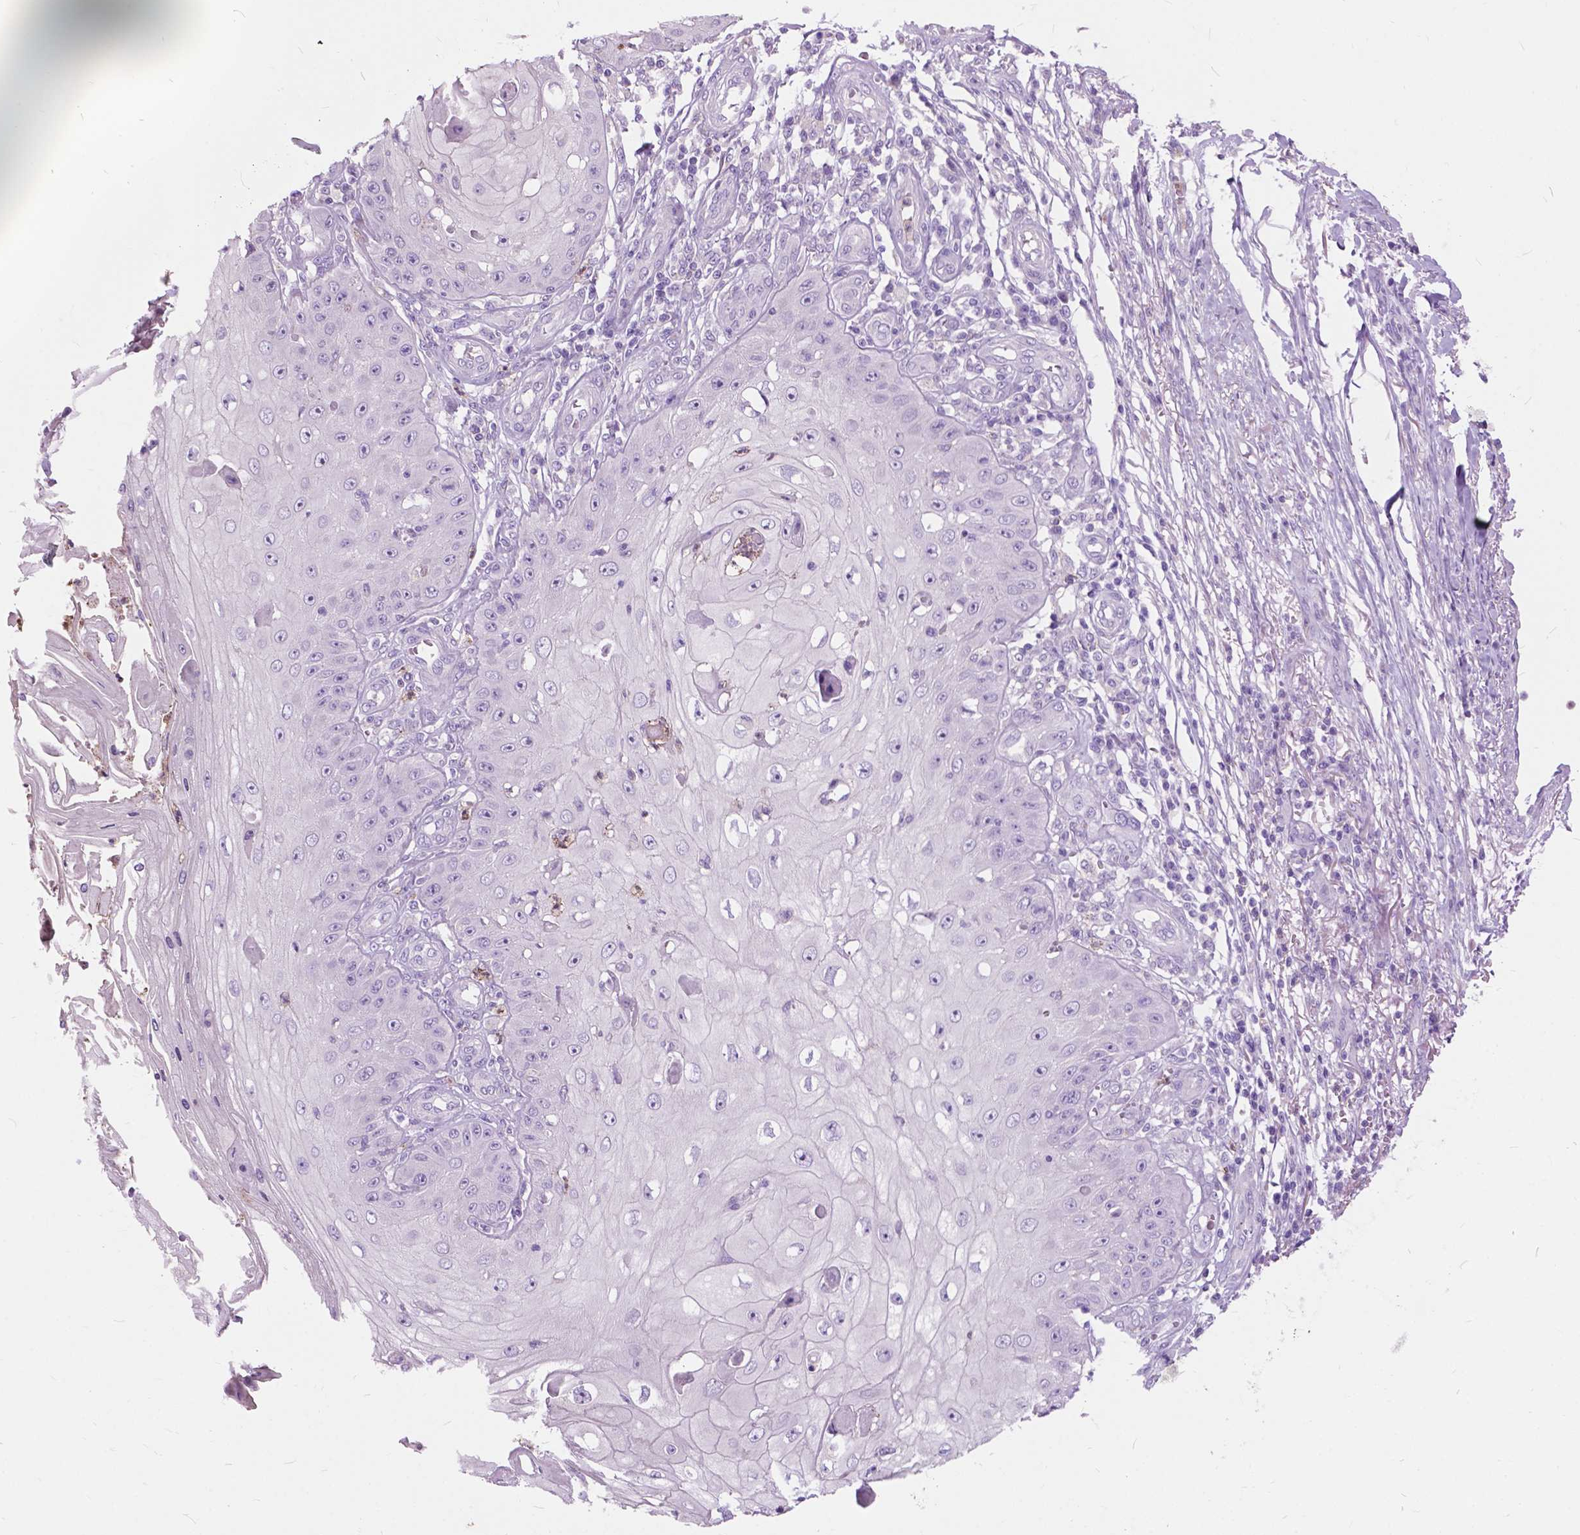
{"staining": {"intensity": "negative", "quantity": "none", "location": "none"}, "tissue": "skin cancer", "cell_type": "Tumor cells", "image_type": "cancer", "snomed": [{"axis": "morphology", "description": "Squamous cell carcinoma, NOS"}, {"axis": "topography", "description": "Skin"}], "caption": "IHC histopathology image of human skin squamous cell carcinoma stained for a protein (brown), which exhibits no positivity in tumor cells.", "gene": "PRR35", "patient": {"sex": "male", "age": 70}}